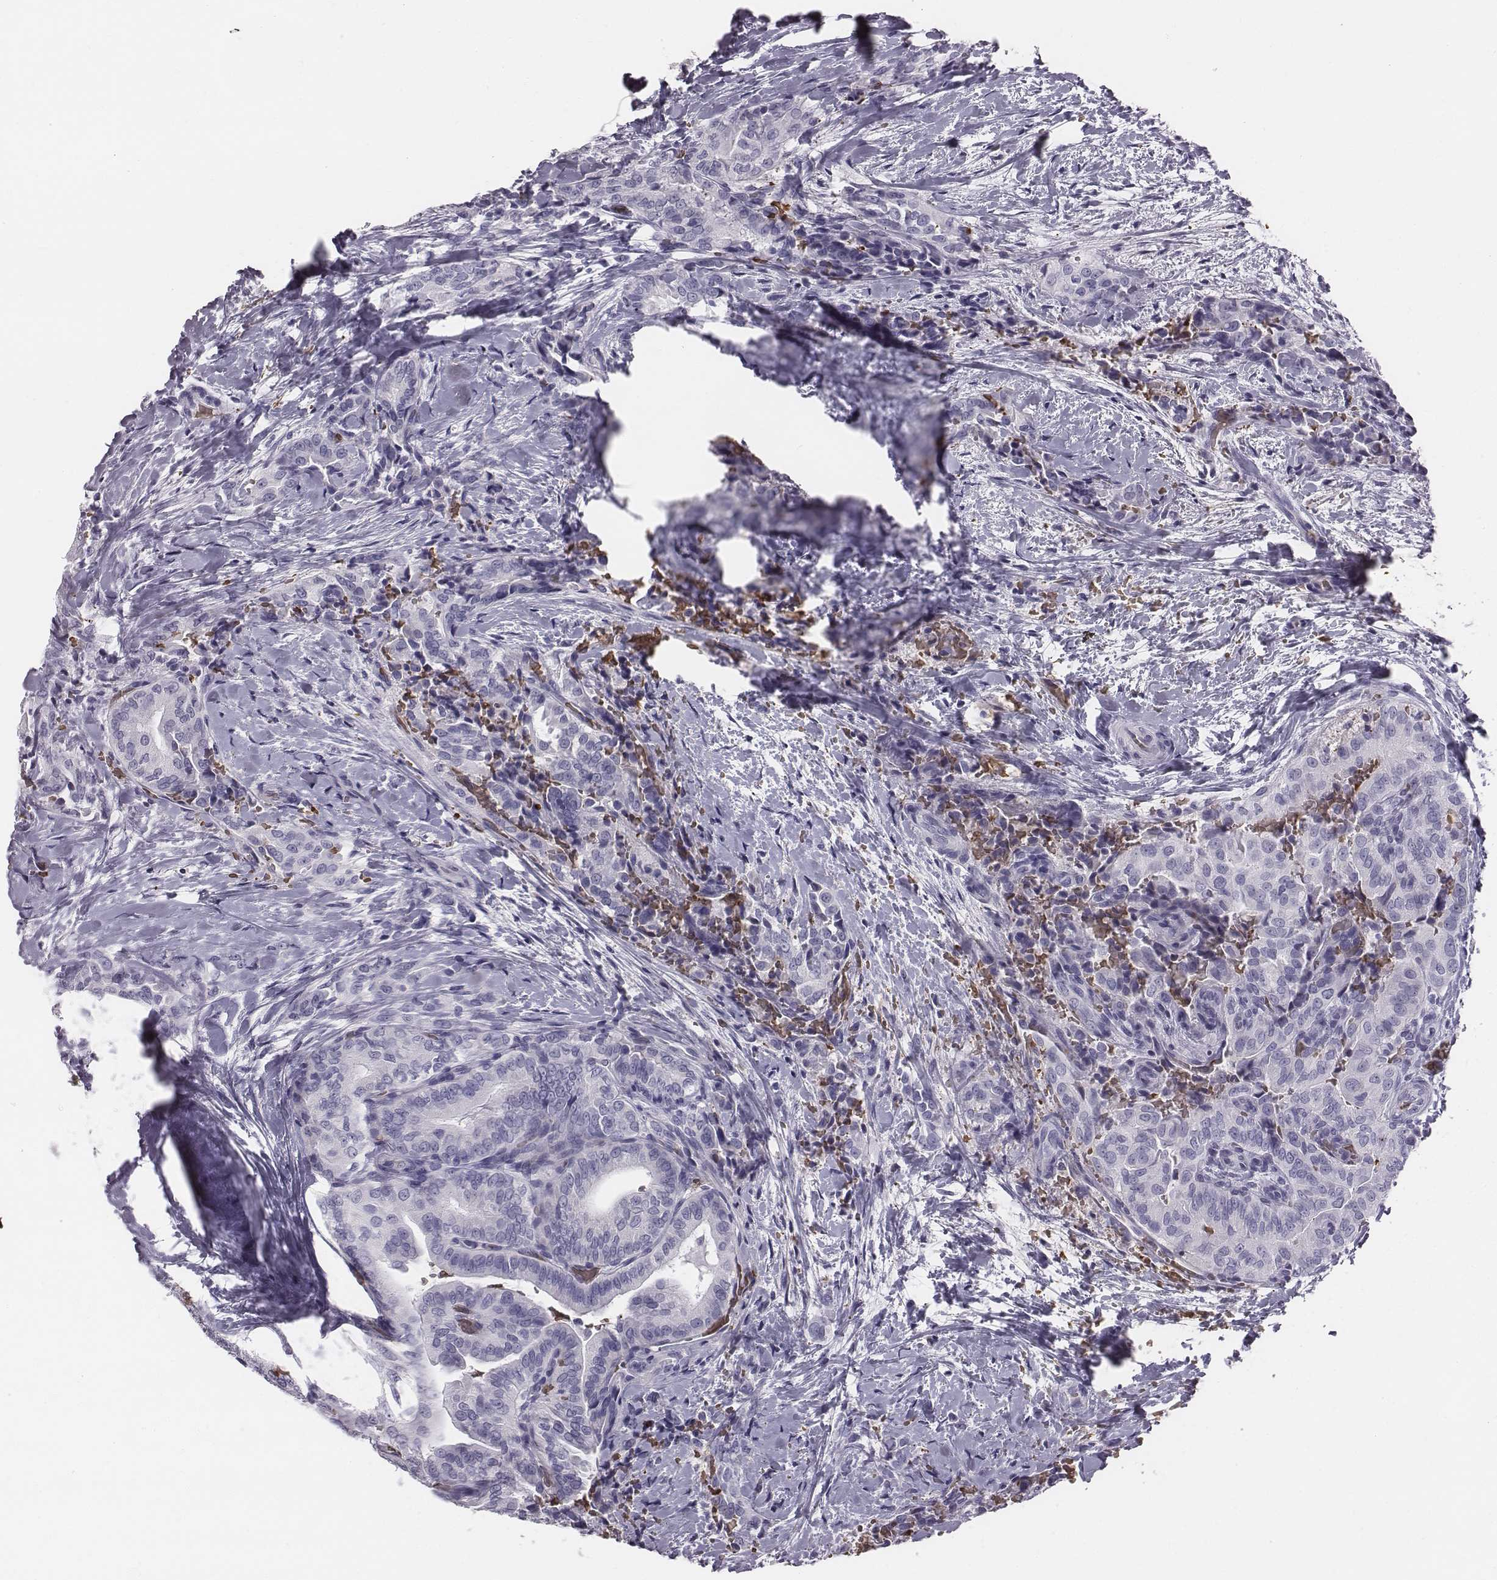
{"staining": {"intensity": "negative", "quantity": "none", "location": "none"}, "tissue": "thyroid cancer", "cell_type": "Tumor cells", "image_type": "cancer", "snomed": [{"axis": "morphology", "description": "Papillary adenocarcinoma, NOS"}, {"axis": "topography", "description": "Thyroid gland"}], "caption": "Human papillary adenocarcinoma (thyroid) stained for a protein using immunohistochemistry (IHC) displays no expression in tumor cells.", "gene": "HBZ", "patient": {"sex": "male", "age": 61}}